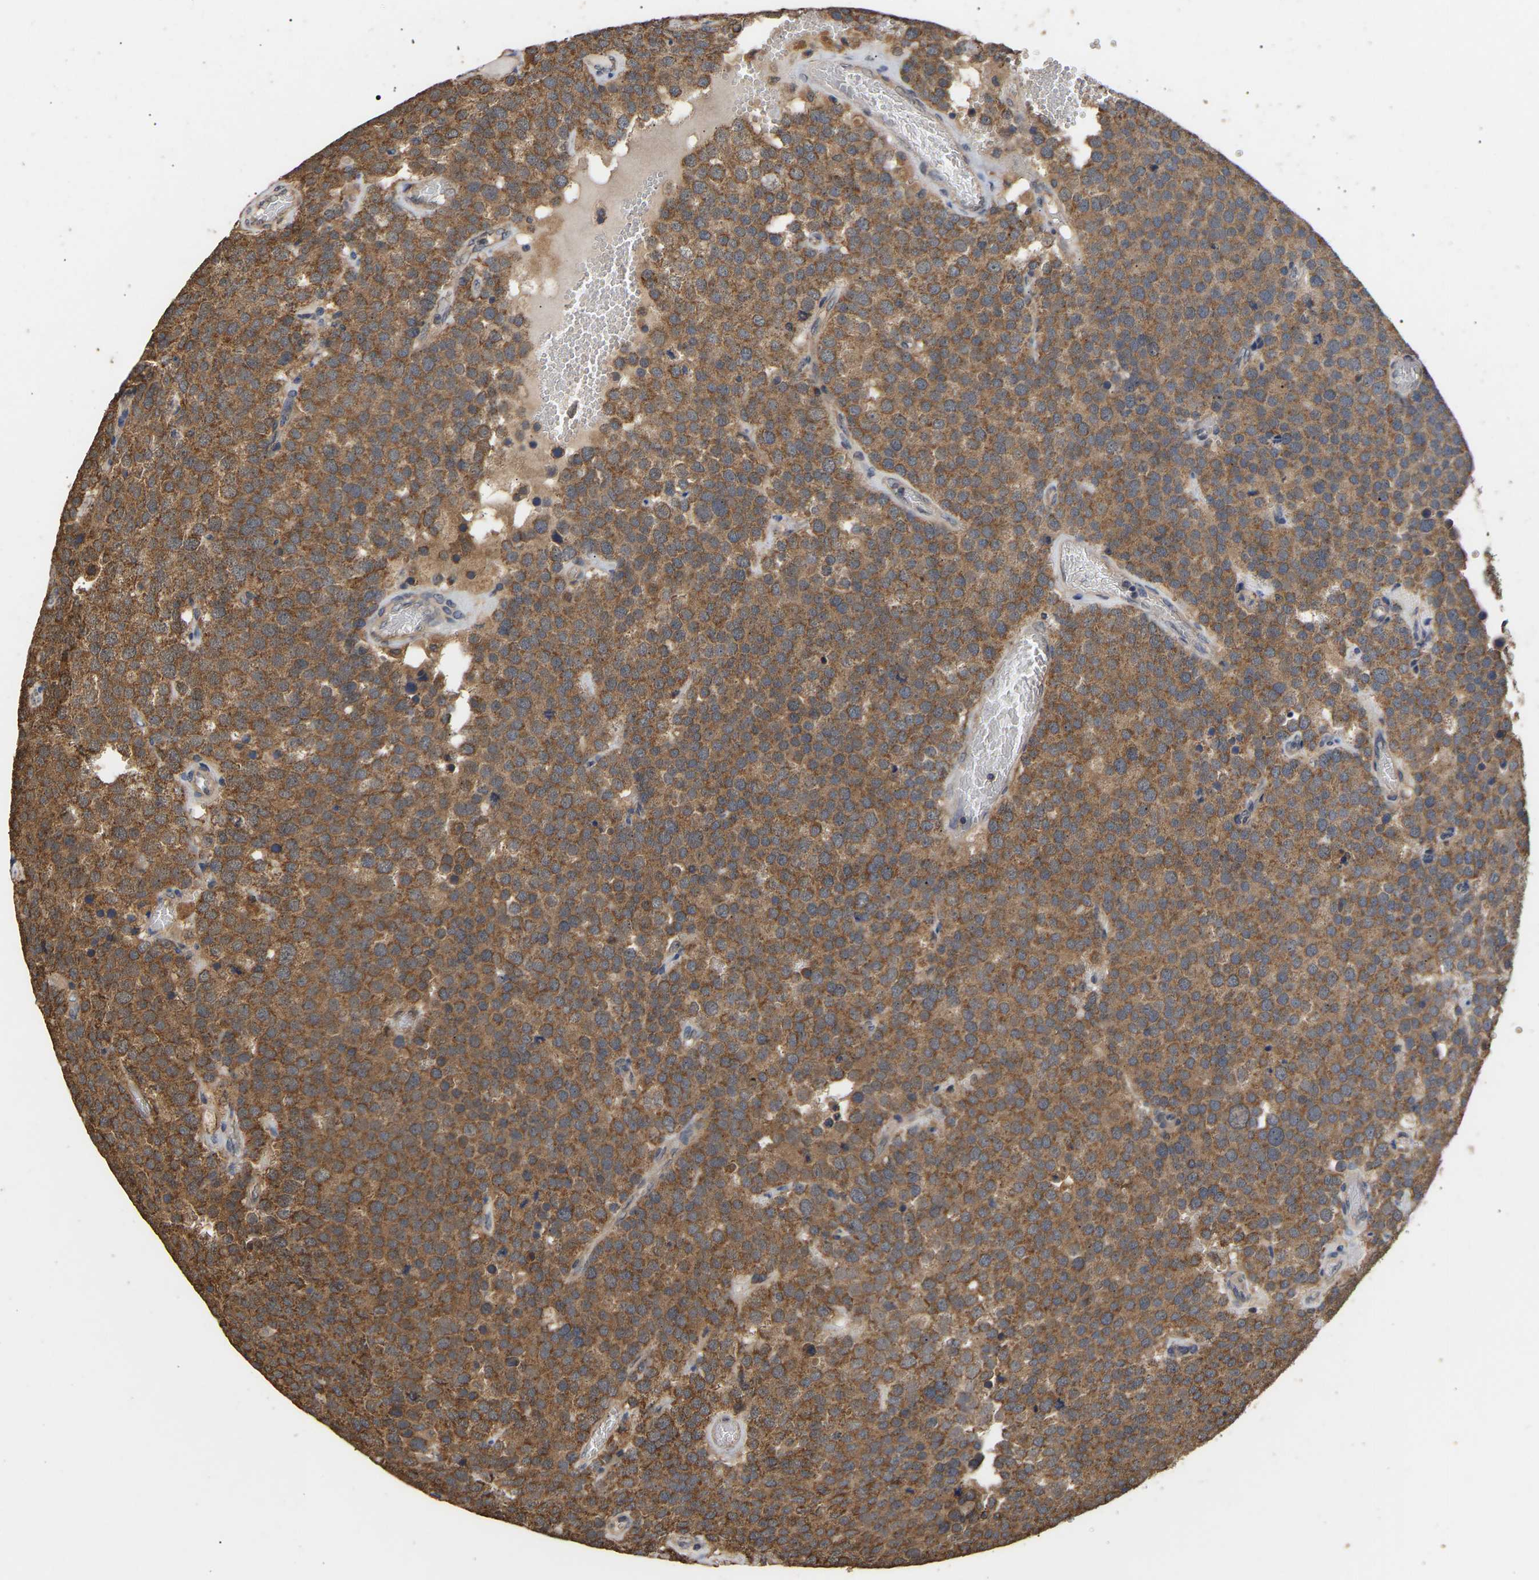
{"staining": {"intensity": "moderate", "quantity": ">75%", "location": "cytoplasmic/membranous"}, "tissue": "testis cancer", "cell_type": "Tumor cells", "image_type": "cancer", "snomed": [{"axis": "morphology", "description": "Normal tissue, NOS"}, {"axis": "morphology", "description": "Seminoma, NOS"}, {"axis": "topography", "description": "Testis"}], "caption": "Brown immunohistochemical staining in testis cancer (seminoma) demonstrates moderate cytoplasmic/membranous staining in approximately >75% of tumor cells.", "gene": "ZNF26", "patient": {"sex": "male", "age": 71}}